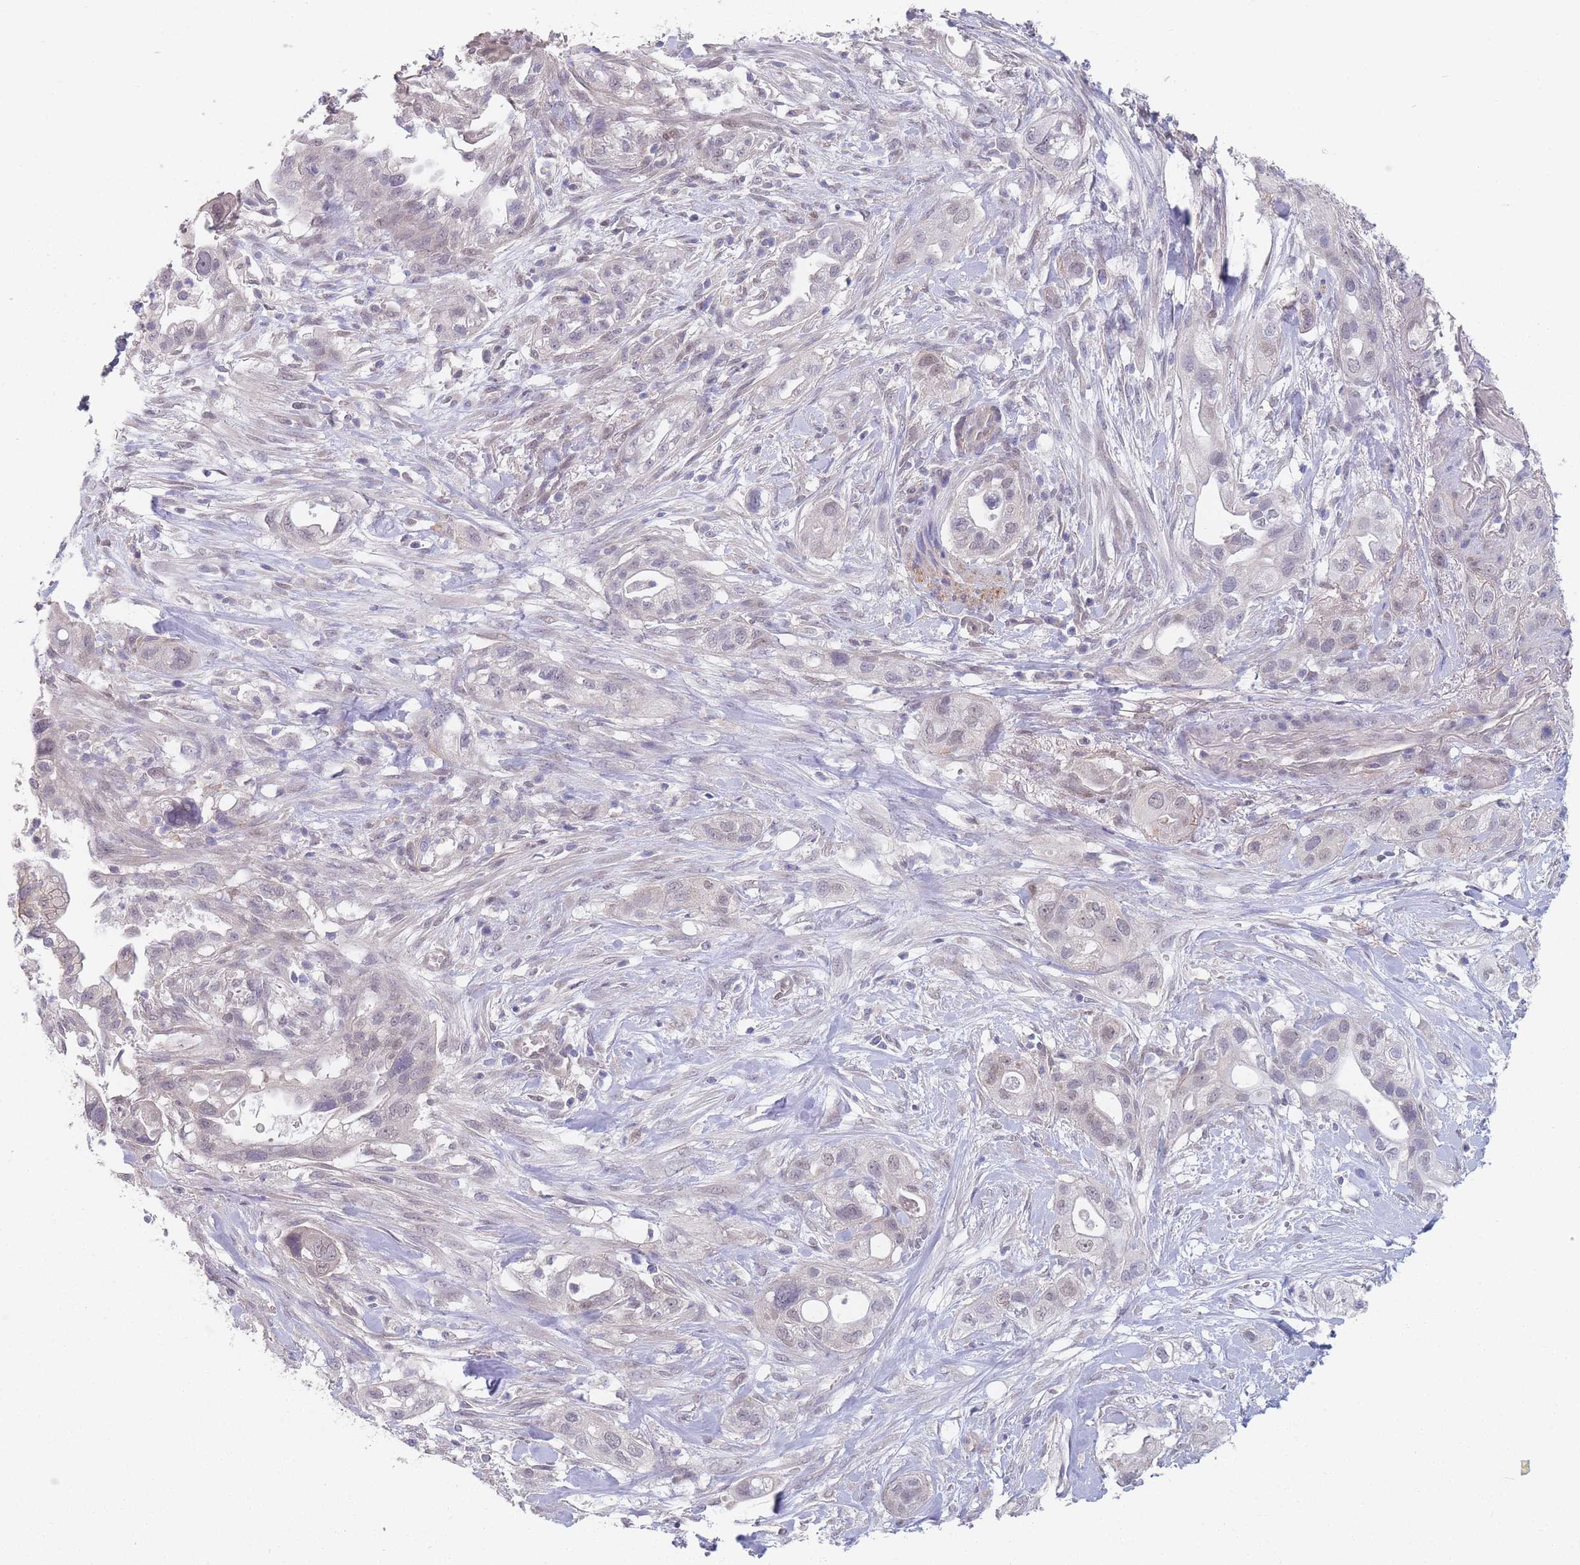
{"staining": {"intensity": "negative", "quantity": "none", "location": "none"}, "tissue": "pancreatic cancer", "cell_type": "Tumor cells", "image_type": "cancer", "snomed": [{"axis": "morphology", "description": "Adenocarcinoma, NOS"}, {"axis": "topography", "description": "Pancreas"}], "caption": "IHC histopathology image of neoplastic tissue: pancreatic cancer stained with DAB shows no significant protein staining in tumor cells.", "gene": "ANKRD10", "patient": {"sex": "male", "age": 44}}